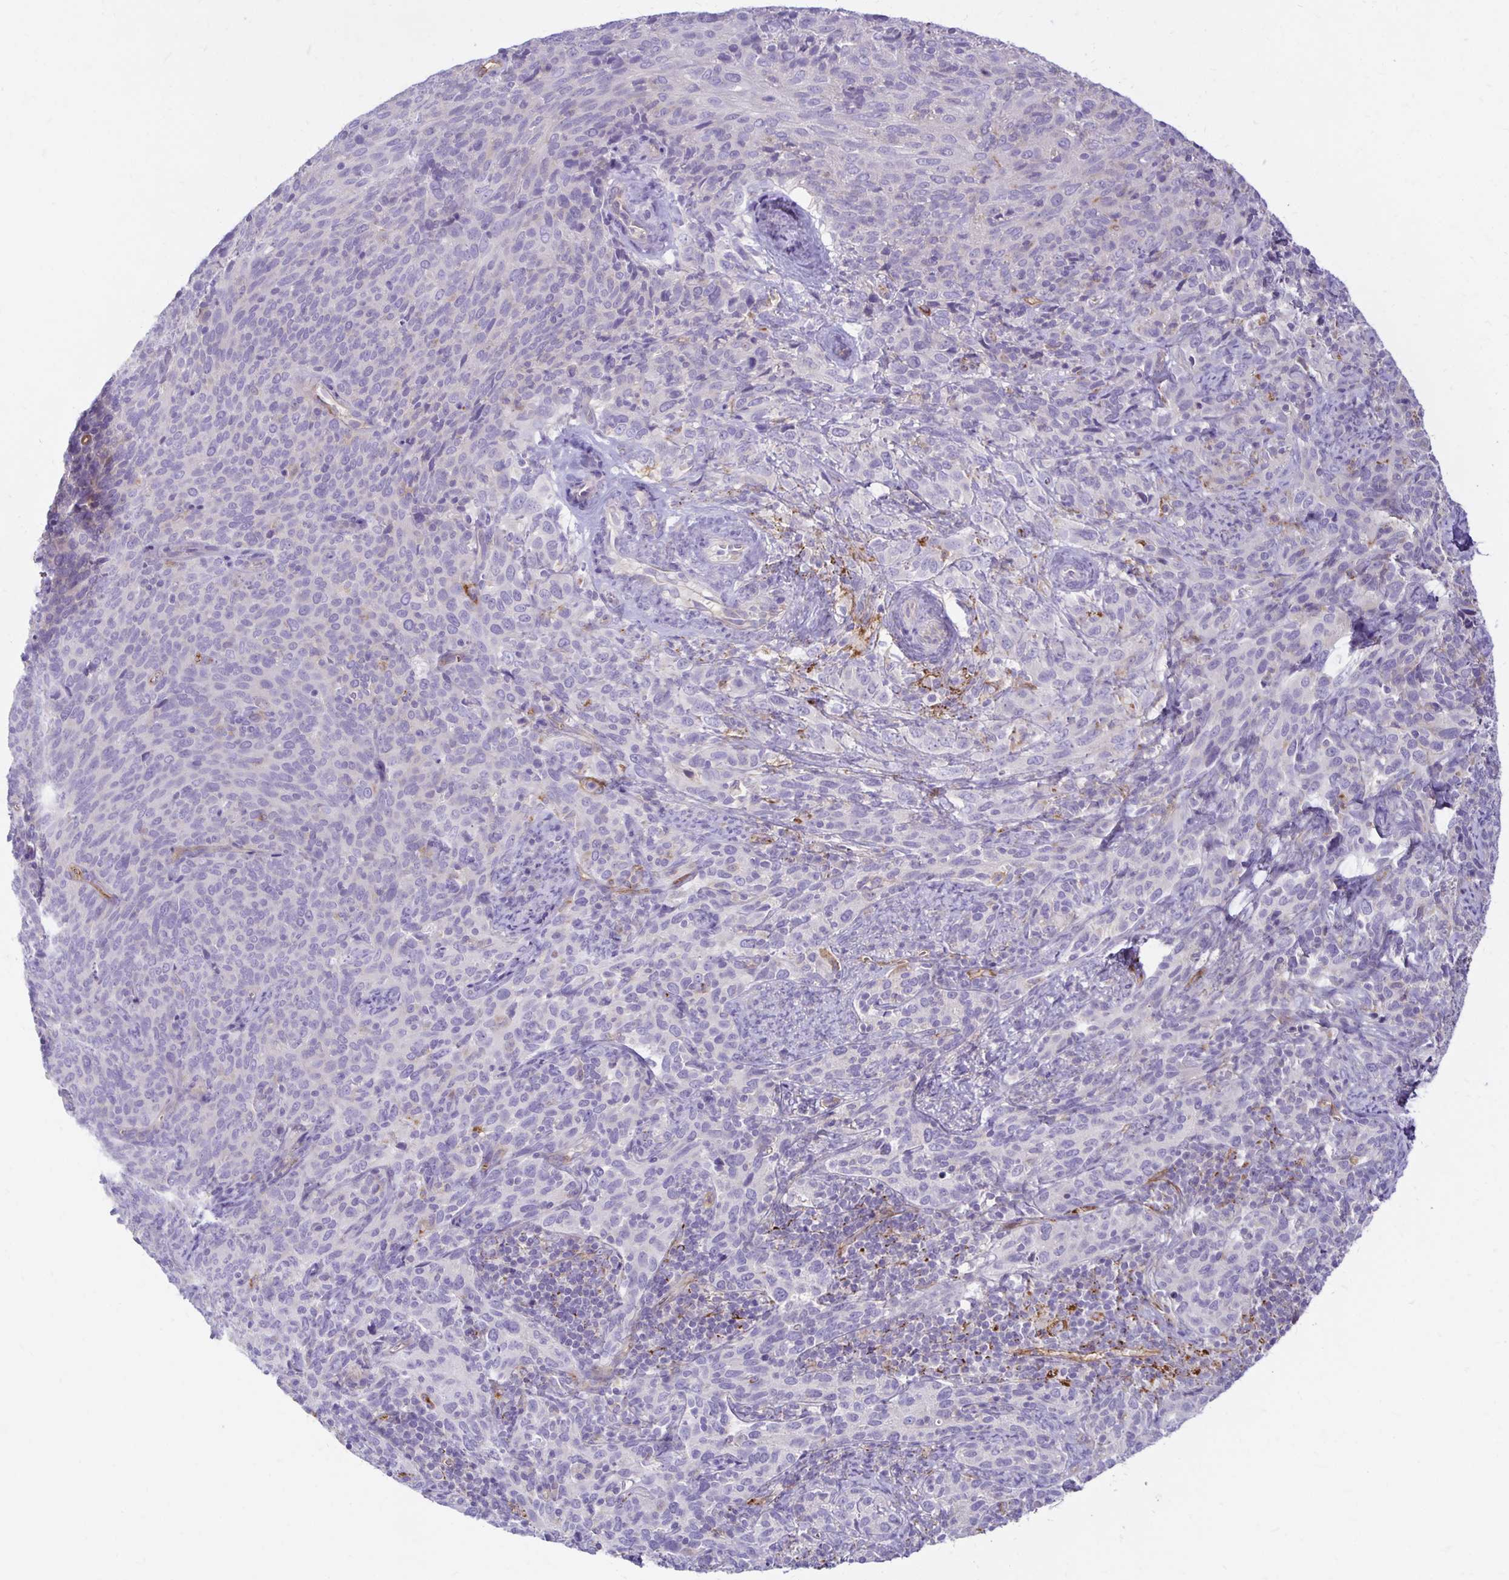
{"staining": {"intensity": "negative", "quantity": "none", "location": "none"}, "tissue": "cervical cancer", "cell_type": "Tumor cells", "image_type": "cancer", "snomed": [{"axis": "morphology", "description": "Squamous cell carcinoma, NOS"}, {"axis": "topography", "description": "Cervix"}], "caption": "DAB (3,3'-diaminobenzidine) immunohistochemical staining of cervical cancer exhibits no significant staining in tumor cells.", "gene": "TTYH1", "patient": {"sex": "female", "age": 51}}